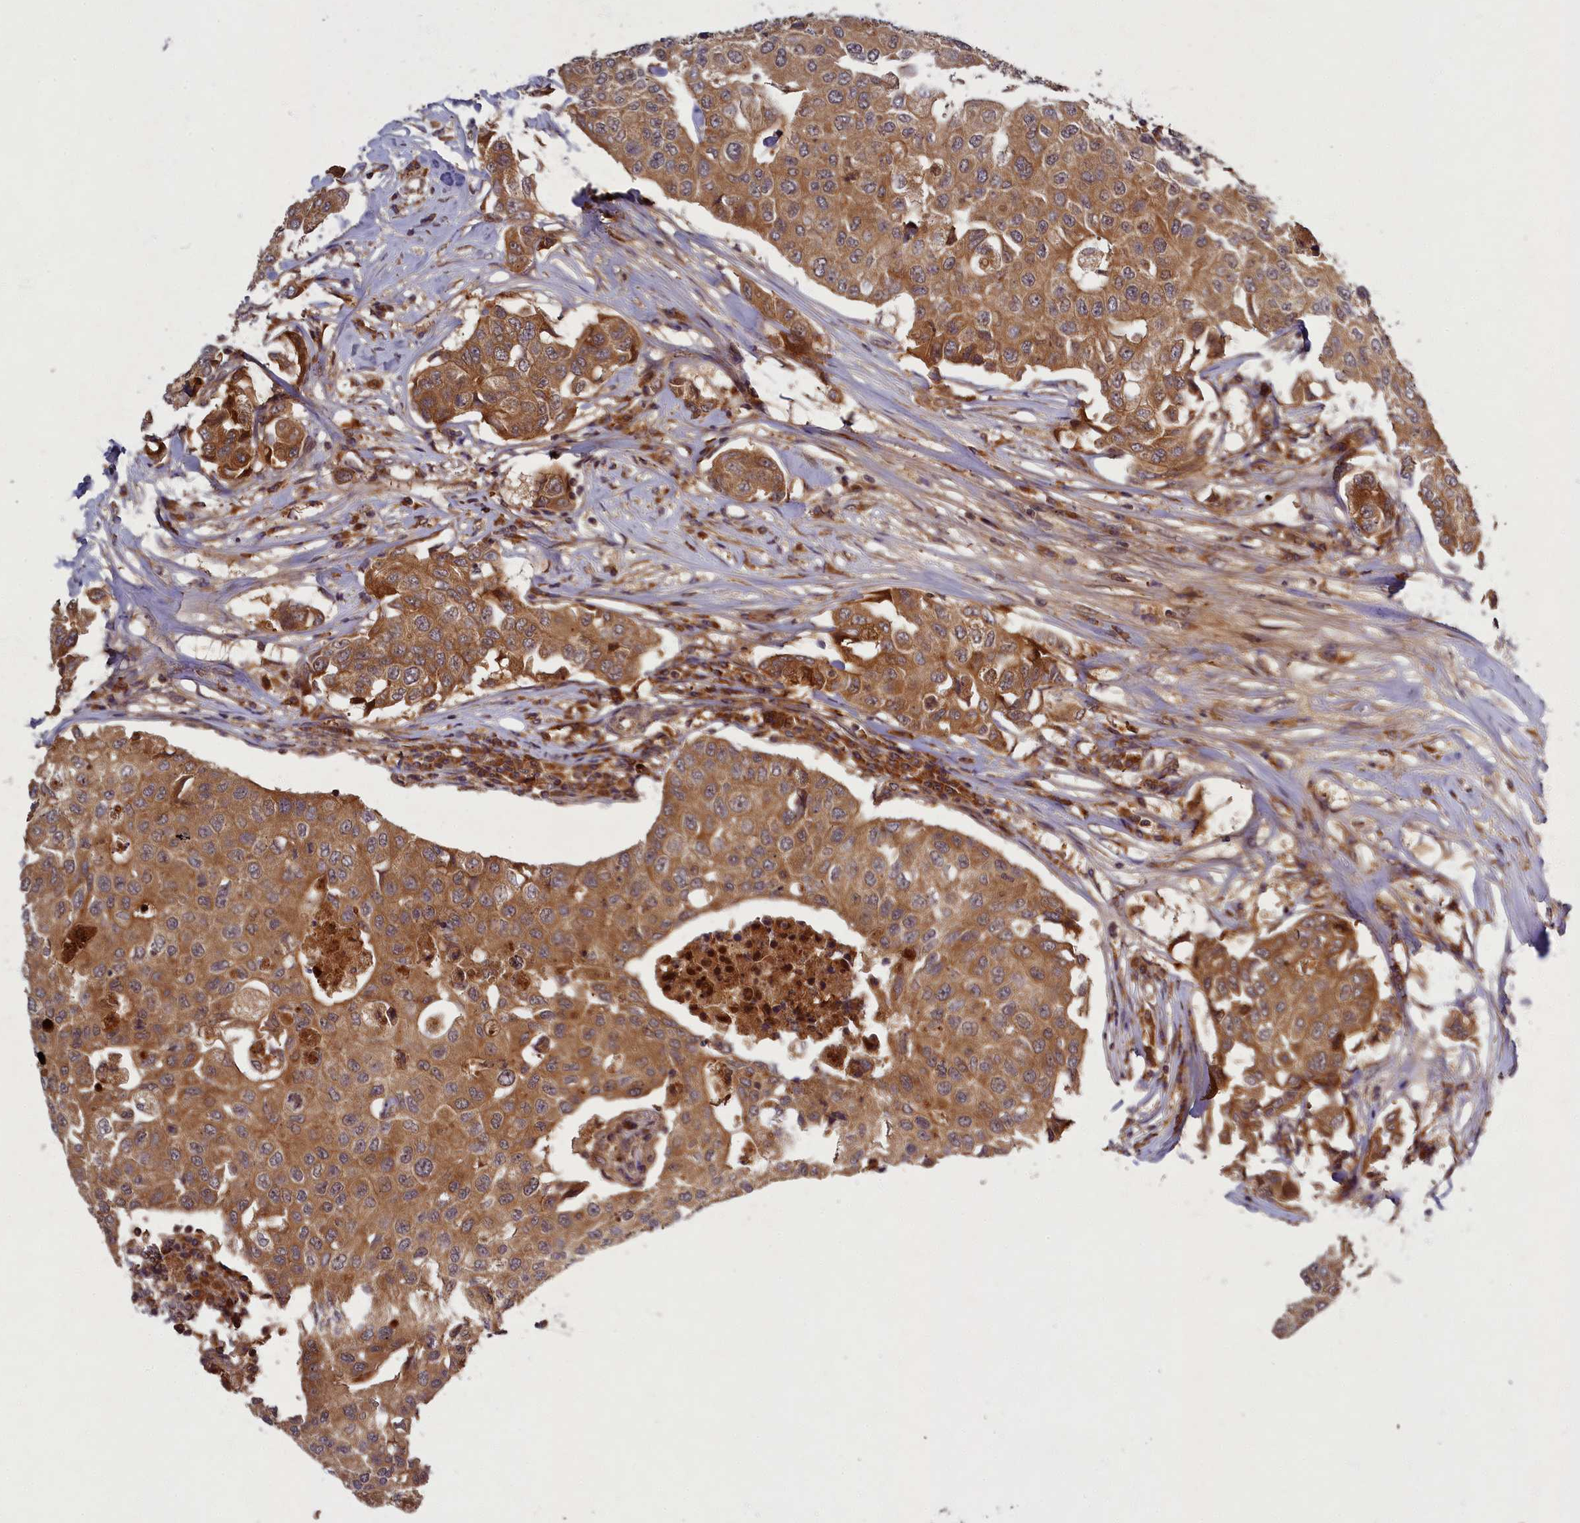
{"staining": {"intensity": "moderate", "quantity": ">75%", "location": "cytoplasmic/membranous"}, "tissue": "breast cancer", "cell_type": "Tumor cells", "image_type": "cancer", "snomed": [{"axis": "morphology", "description": "Duct carcinoma"}, {"axis": "topography", "description": "Breast"}], "caption": "Invasive ductal carcinoma (breast) stained with a protein marker demonstrates moderate staining in tumor cells.", "gene": "BICD1", "patient": {"sex": "female", "age": 80}}